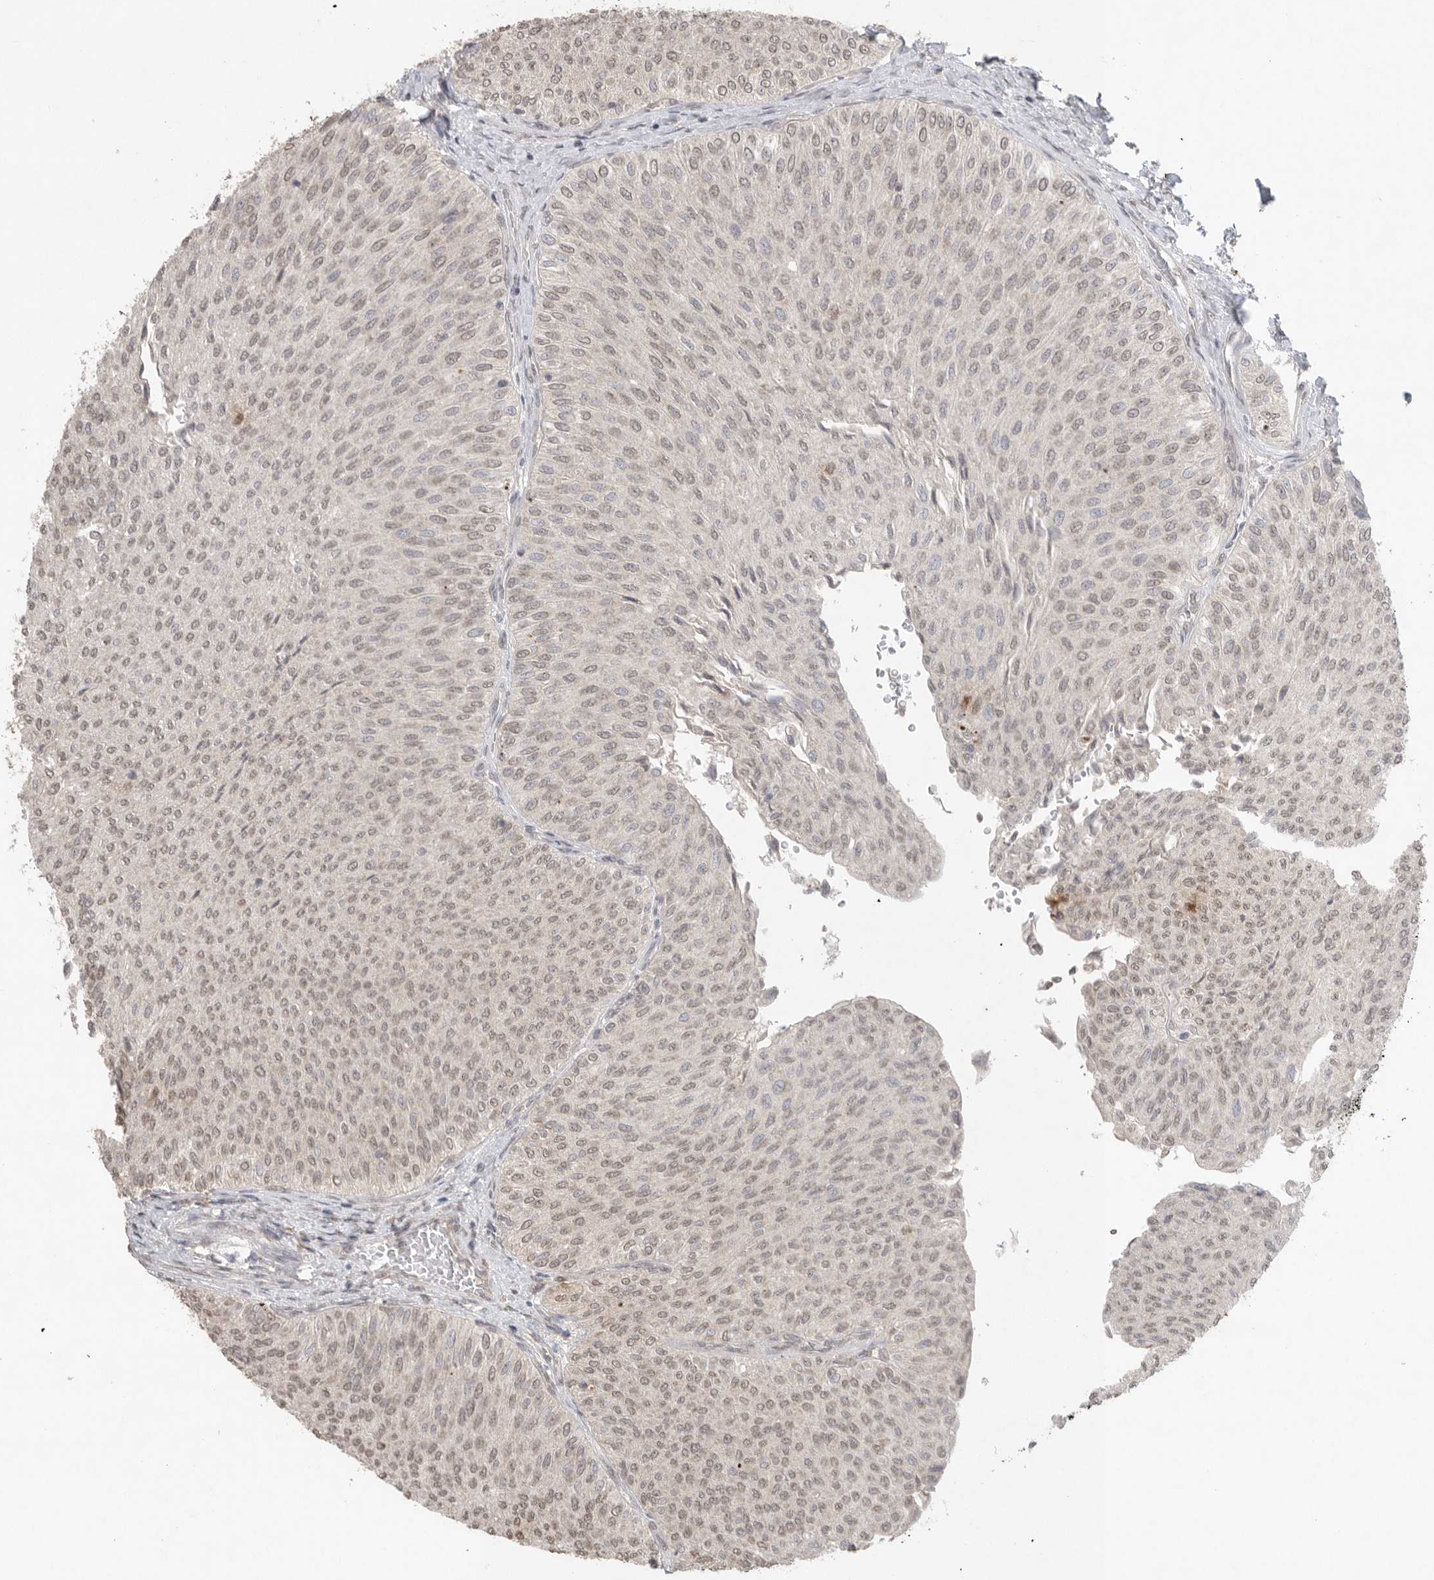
{"staining": {"intensity": "weak", "quantity": ">75%", "location": "nuclear"}, "tissue": "urothelial cancer", "cell_type": "Tumor cells", "image_type": "cancer", "snomed": [{"axis": "morphology", "description": "Urothelial carcinoma, Low grade"}, {"axis": "topography", "description": "Urinary bladder"}], "caption": "The immunohistochemical stain highlights weak nuclear expression in tumor cells of urothelial cancer tissue.", "gene": "KLK5", "patient": {"sex": "male", "age": 78}}